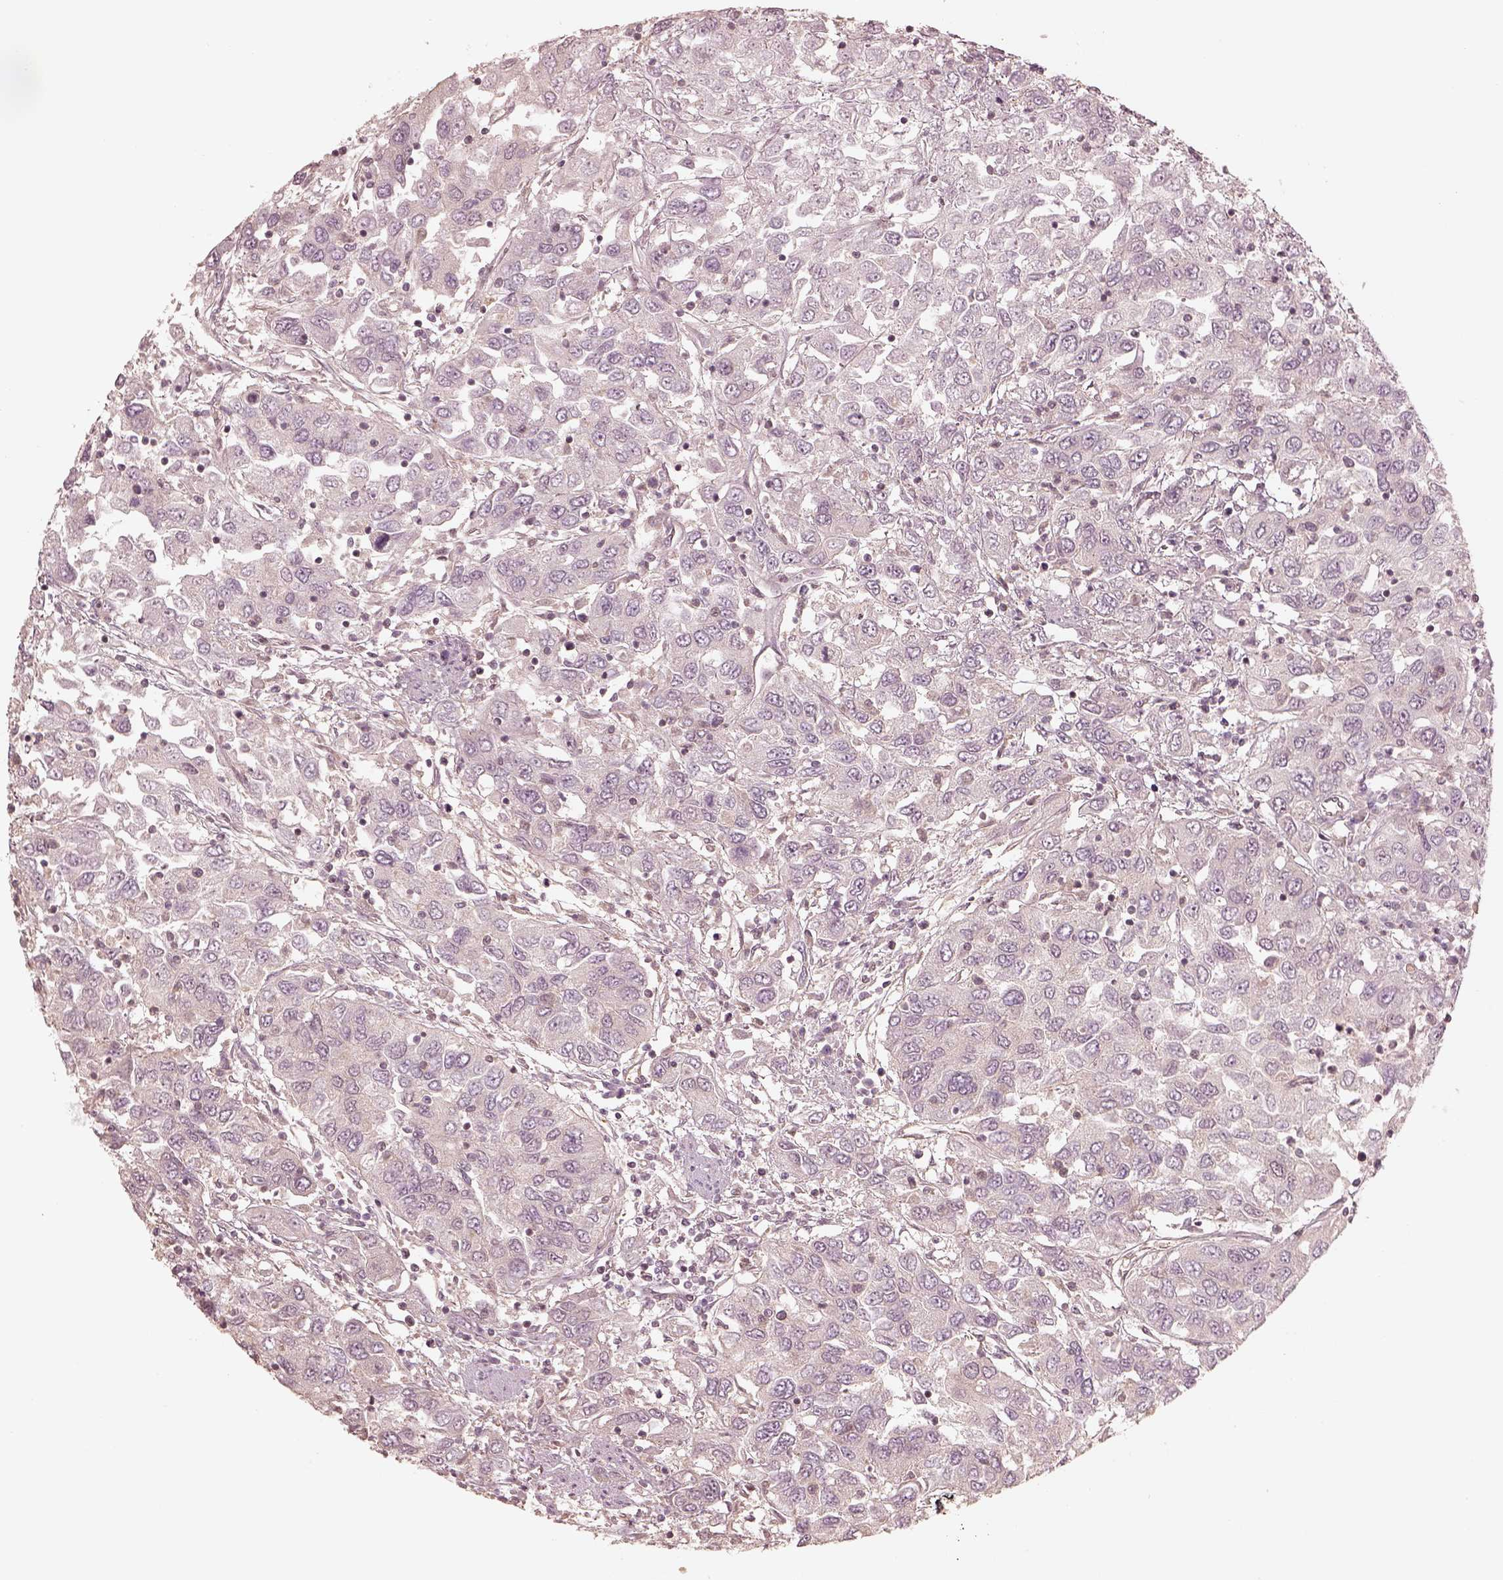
{"staining": {"intensity": "negative", "quantity": "none", "location": "none"}, "tissue": "urothelial cancer", "cell_type": "Tumor cells", "image_type": "cancer", "snomed": [{"axis": "morphology", "description": "Urothelial carcinoma, High grade"}, {"axis": "topography", "description": "Urinary bladder"}], "caption": "This photomicrograph is of urothelial cancer stained with immunohistochemistry (IHC) to label a protein in brown with the nuclei are counter-stained blue. There is no positivity in tumor cells.", "gene": "KIF5C", "patient": {"sex": "male", "age": 76}}